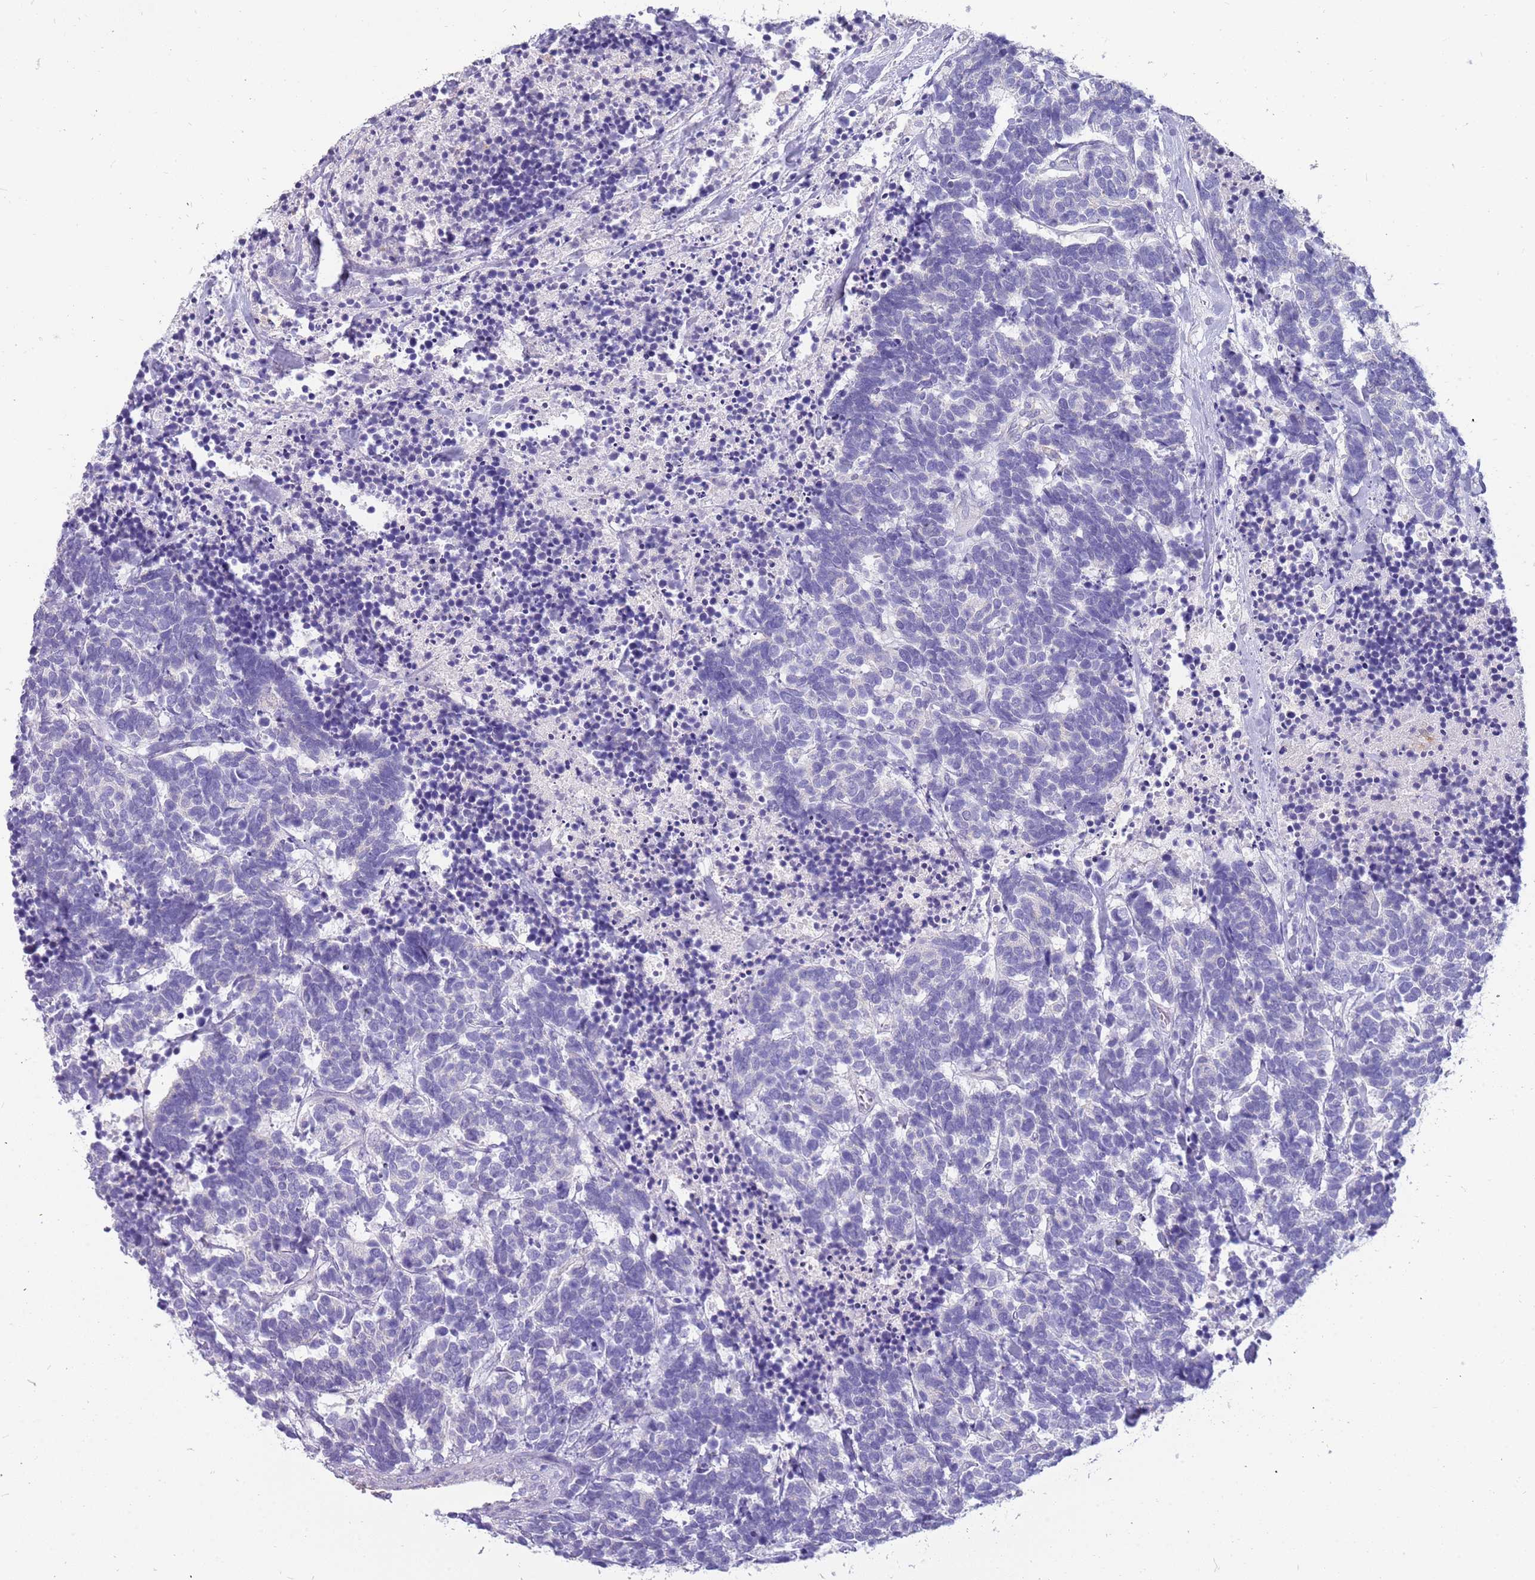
{"staining": {"intensity": "negative", "quantity": "none", "location": "none"}, "tissue": "carcinoid", "cell_type": "Tumor cells", "image_type": "cancer", "snomed": [{"axis": "morphology", "description": "Carcinoma, NOS"}, {"axis": "morphology", "description": "Carcinoid, malignant, NOS"}, {"axis": "topography", "description": "Urinary bladder"}], "caption": "The photomicrograph exhibits no staining of tumor cells in carcinoid. (Stains: DAB immunohistochemistry with hematoxylin counter stain, Microscopy: brightfield microscopy at high magnification).", "gene": "RHCG", "patient": {"sex": "male", "age": 57}}